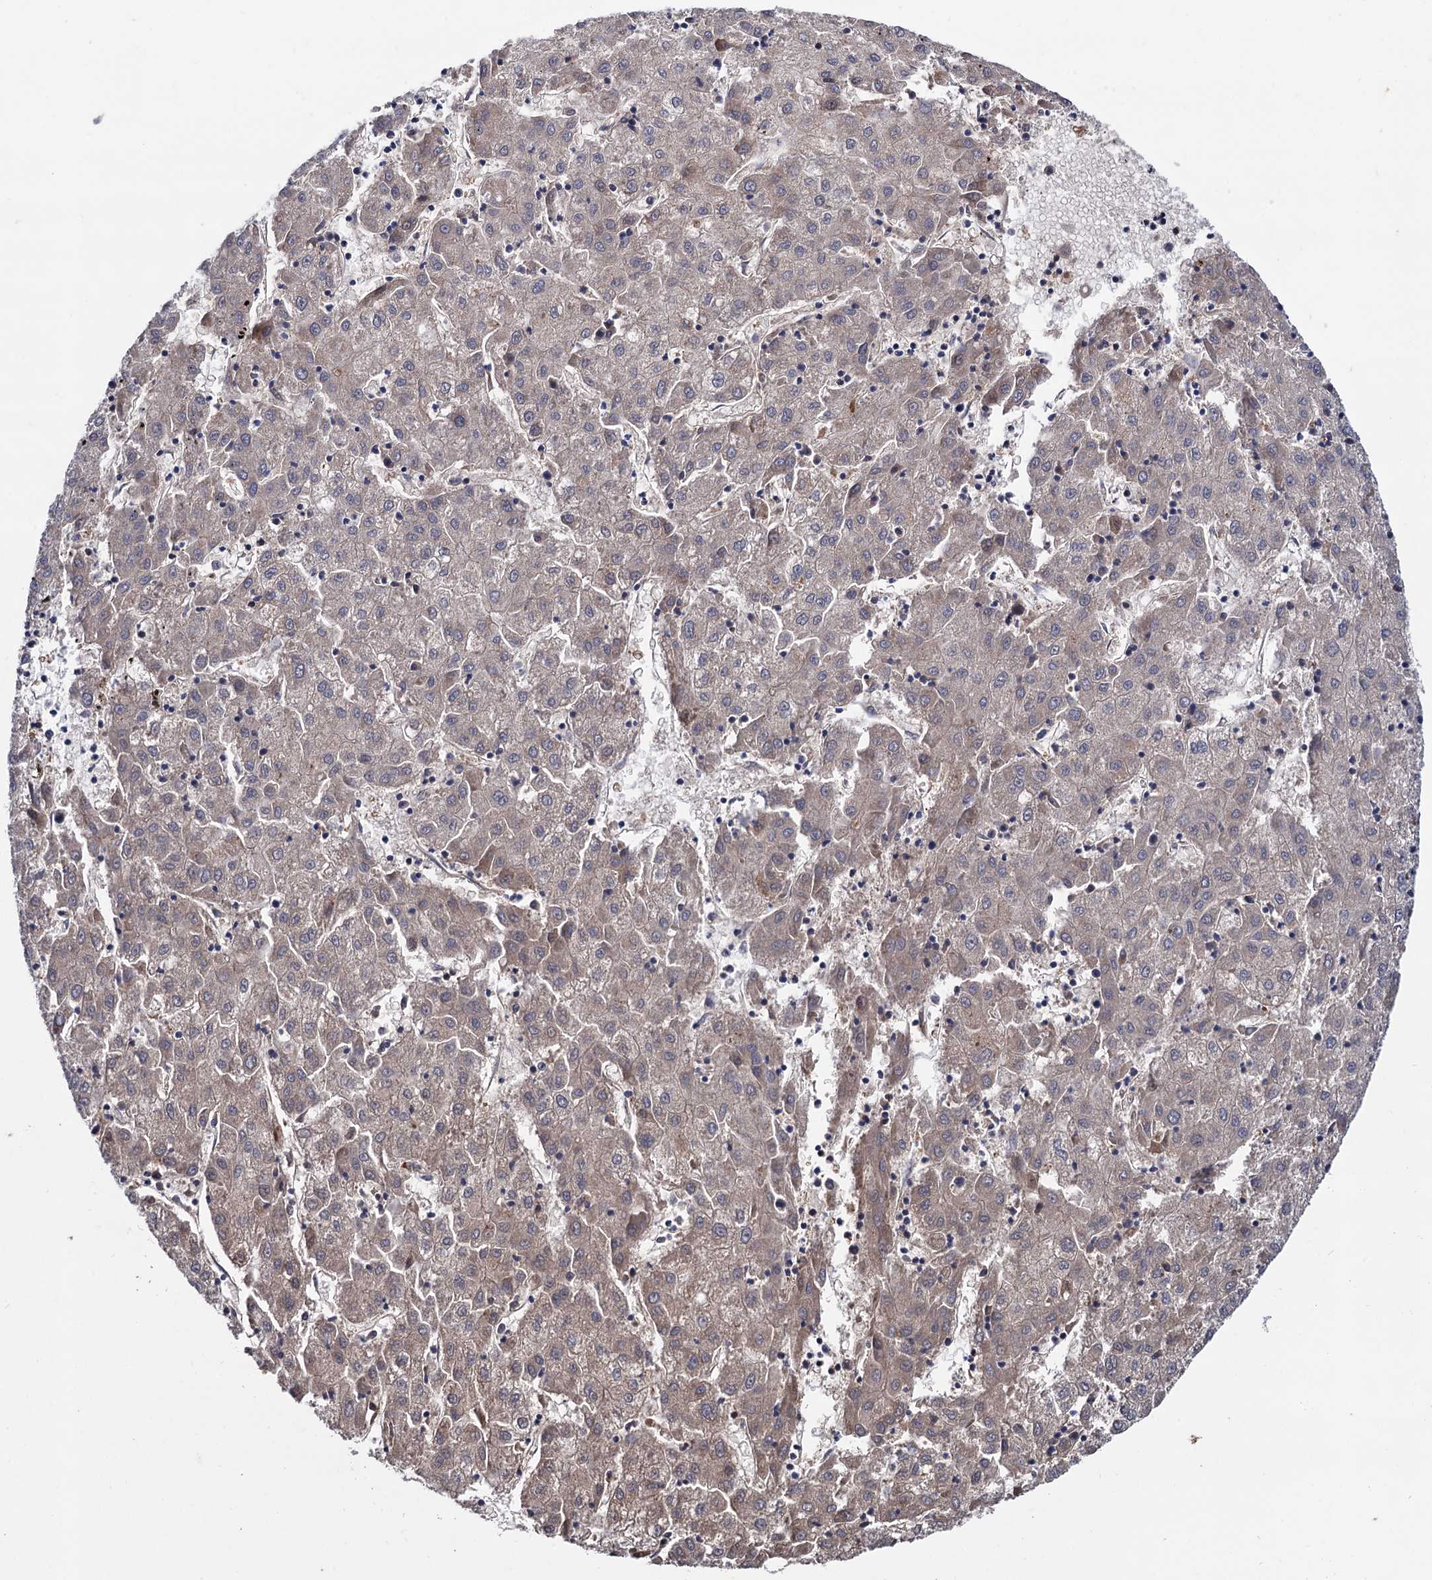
{"staining": {"intensity": "negative", "quantity": "none", "location": "none"}, "tissue": "liver cancer", "cell_type": "Tumor cells", "image_type": "cancer", "snomed": [{"axis": "morphology", "description": "Carcinoma, Hepatocellular, NOS"}, {"axis": "topography", "description": "Liver"}], "caption": "Immunohistochemistry (IHC) image of liver hepatocellular carcinoma stained for a protein (brown), which demonstrates no staining in tumor cells.", "gene": "SELENOP", "patient": {"sex": "male", "age": 72}}